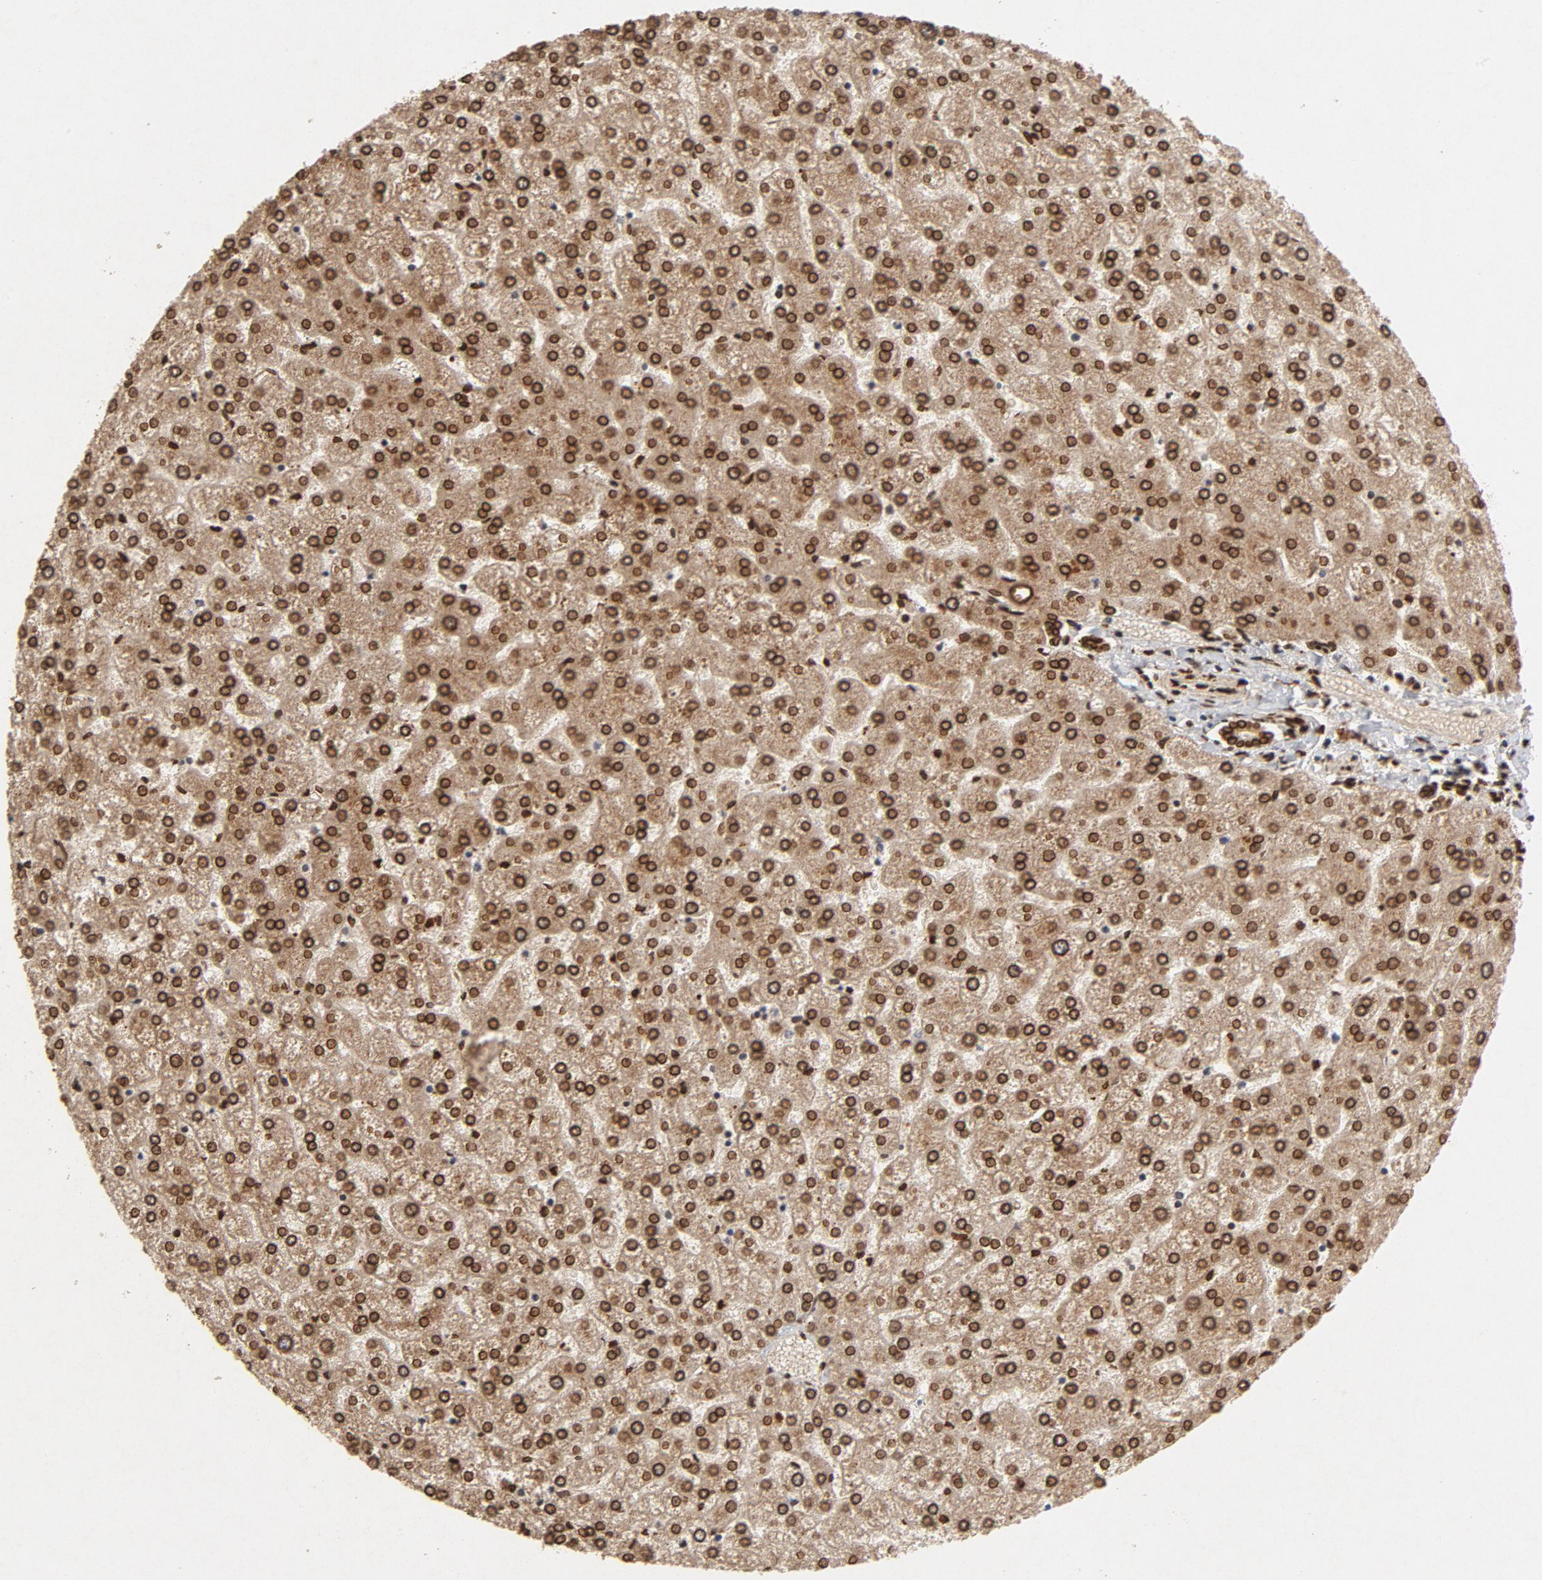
{"staining": {"intensity": "strong", "quantity": ">75%", "location": "cytoplasmic/membranous,nuclear"}, "tissue": "liver", "cell_type": "Cholangiocytes", "image_type": "normal", "snomed": [{"axis": "morphology", "description": "Normal tissue, NOS"}, {"axis": "topography", "description": "Liver"}], "caption": "An image showing strong cytoplasmic/membranous,nuclear positivity in about >75% of cholangiocytes in unremarkable liver, as visualized by brown immunohistochemical staining.", "gene": "LMNA", "patient": {"sex": "female", "age": 32}}